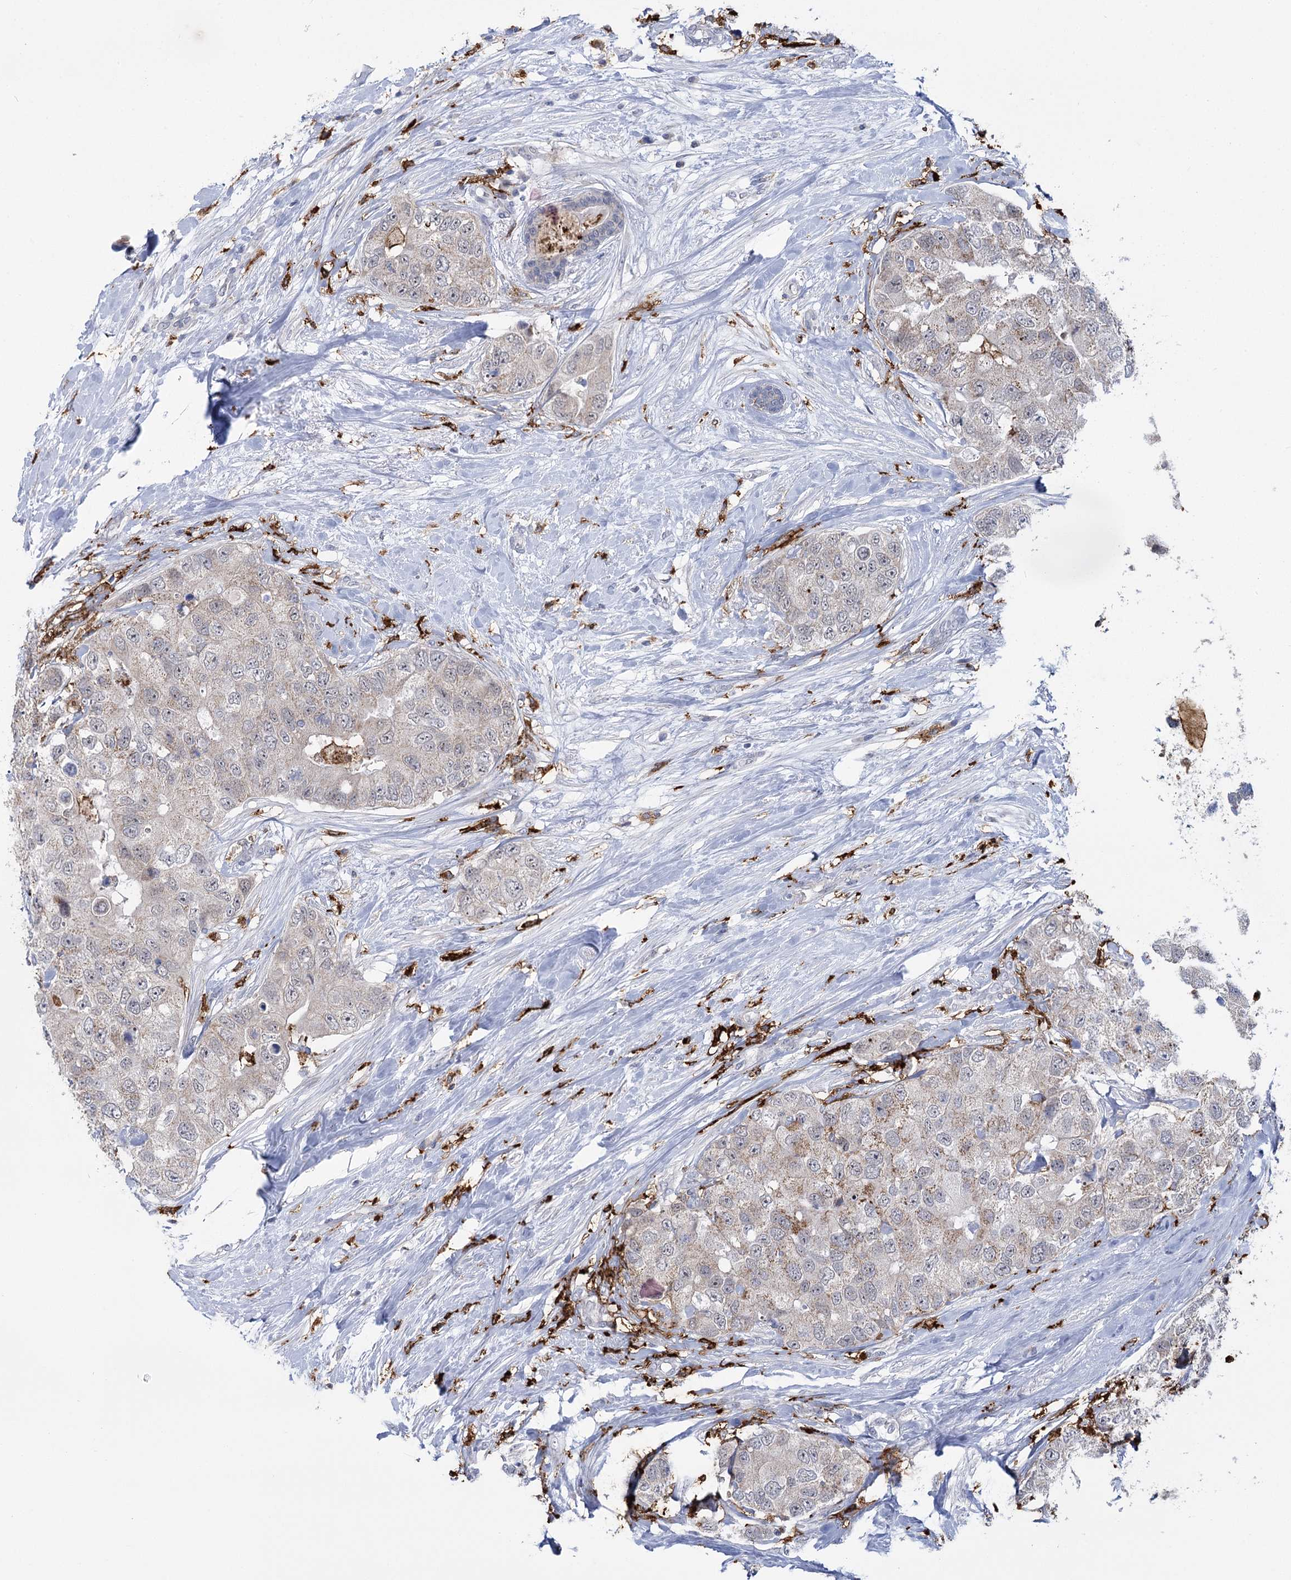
{"staining": {"intensity": "weak", "quantity": "<25%", "location": "cytoplasmic/membranous"}, "tissue": "breast cancer", "cell_type": "Tumor cells", "image_type": "cancer", "snomed": [{"axis": "morphology", "description": "Duct carcinoma"}, {"axis": "topography", "description": "Breast"}], "caption": "High magnification brightfield microscopy of breast cancer stained with DAB (3,3'-diaminobenzidine) (brown) and counterstained with hematoxylin (blue): tumor cells show no significant staining.", "gene": "PIWIL4", "patient": {"sex": "female", "age": 62}}